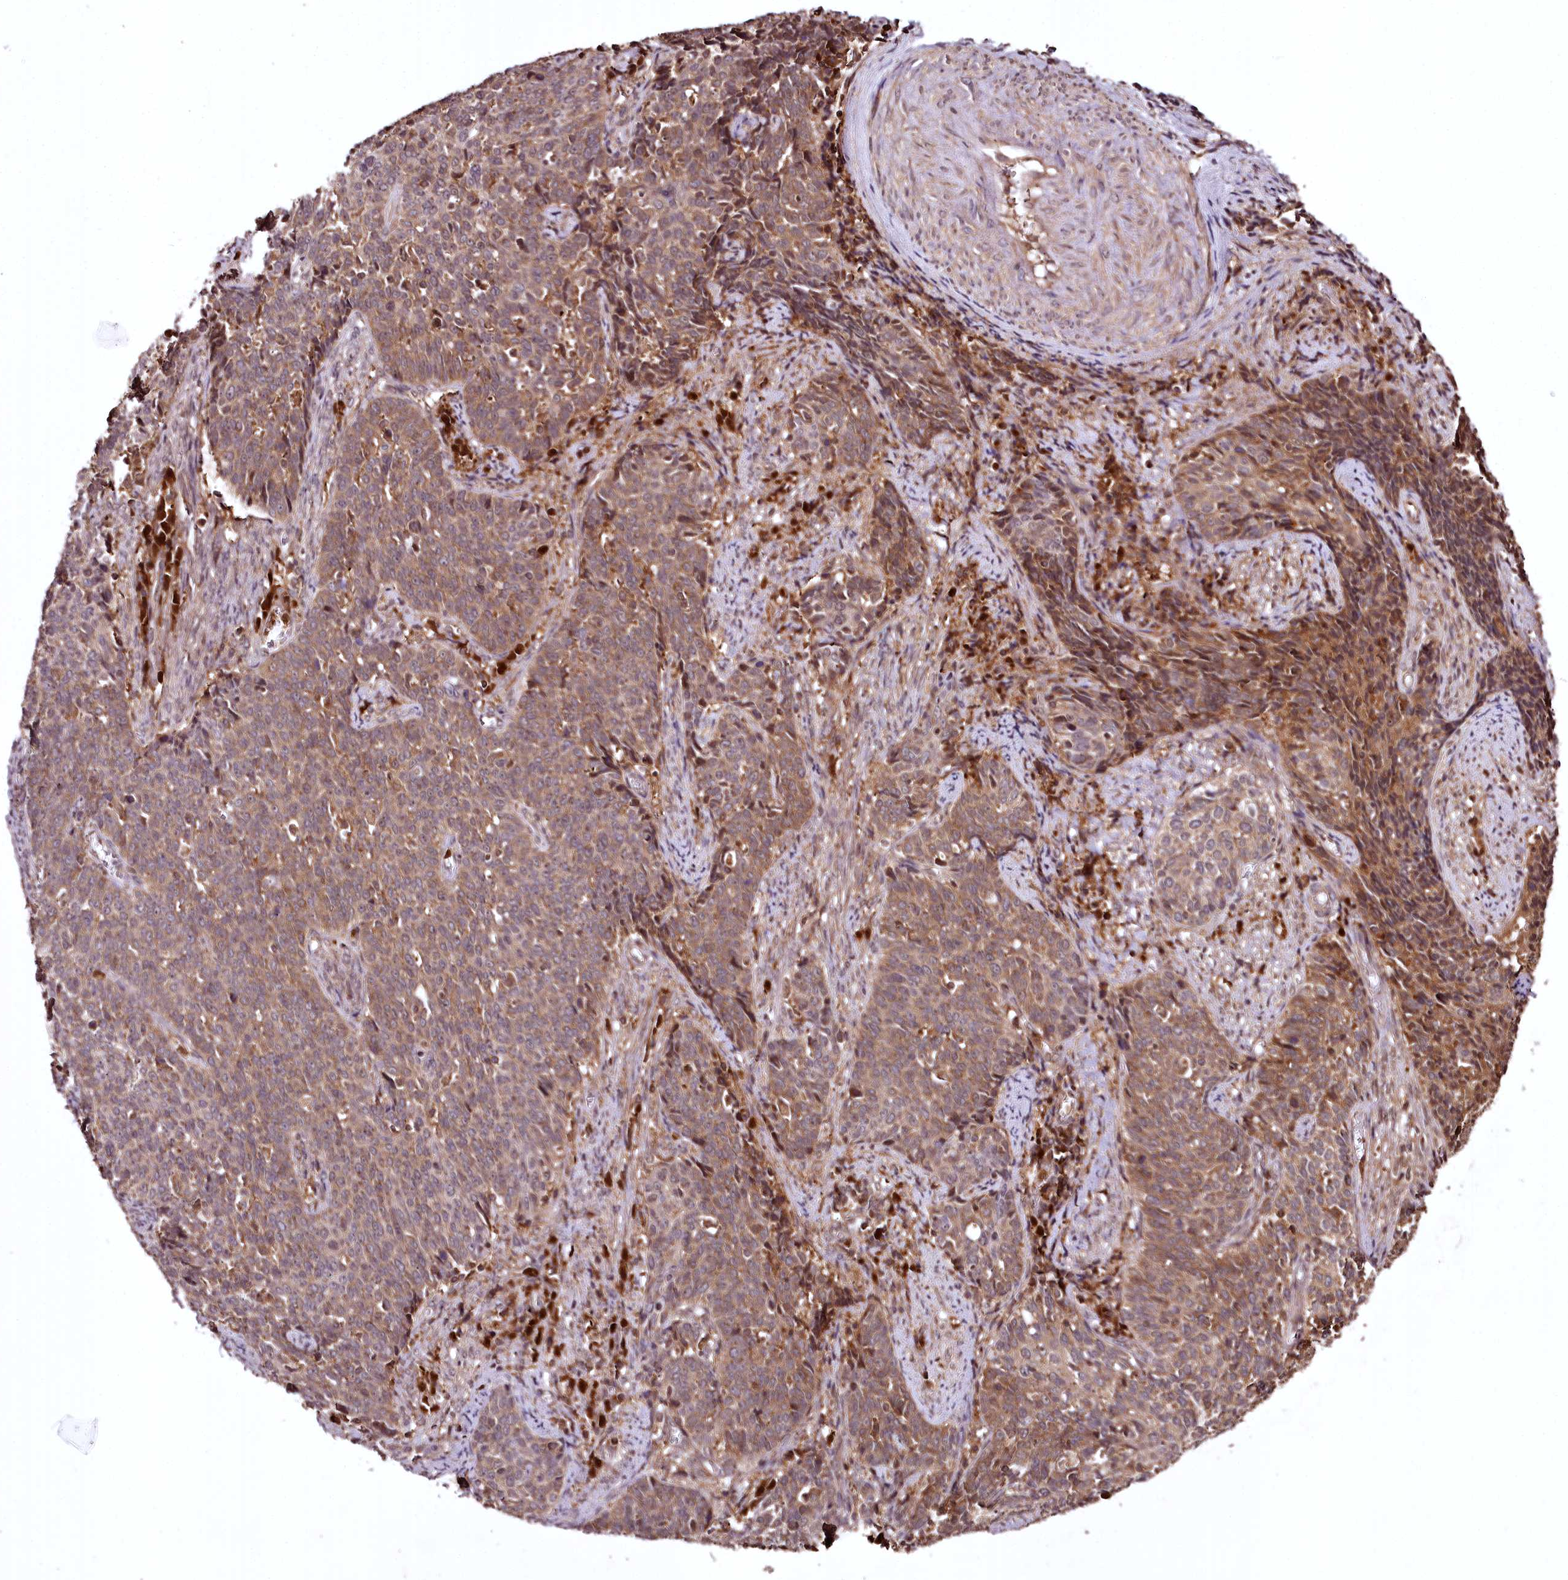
{"staining": {"intensity": "moderate", "quantity": ">75%", "location": "cytoplasmic/membranous"}, "tissue": "cervical cancer", "cell_type": "Tumor cells", "image_type": "cancer", "snomed": [{"axis": "morphology", "description": "Squamous cell carcinoma, NOS"}, {"axis": "topography", "description": "Cervix"}], "caption": "The image displays a brown stain indicating the presence of a protein in the cytoplasmic/membranous of tumor cells in cervical squamous cell carcinoma.", "gene": "TTC12", "patient": {"sex": "female", "age": 39}}